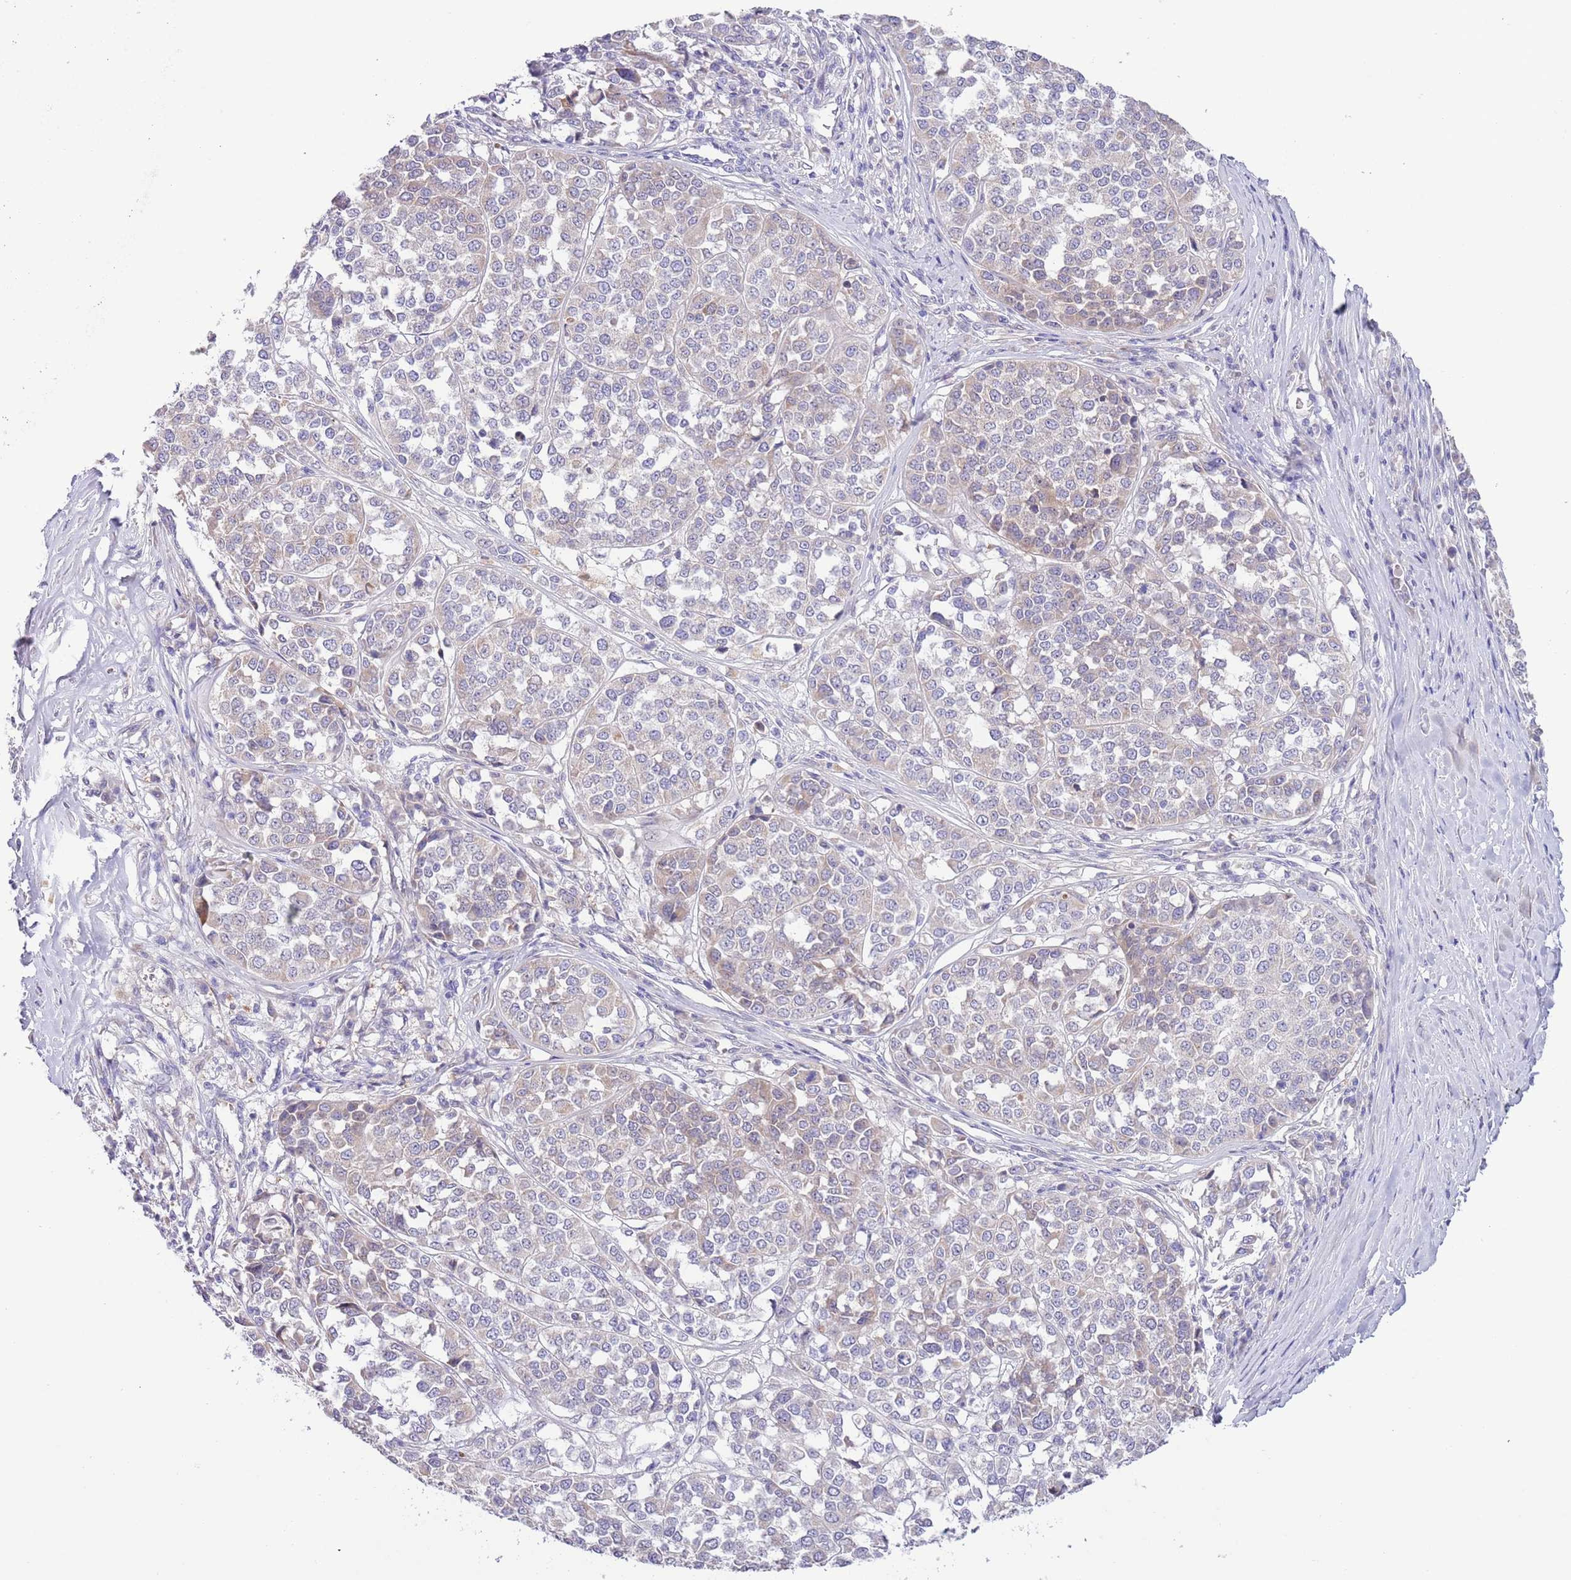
{"staining": {"intensity": "negative", "quantity": "none", "location": "none"}, "tissue": "melanoma", "cell_type": "Tumor cells", "image_type": "cancer", "snomed": [{"axis": "morphology", "description": "Malignant melanoma, Metastatic site"}, {"axis": "topography", "description": "Lymph node"}], "caption": "Malignant melanoma (metastatic site) stained for a protein using IHC exhibits no positivity tumor cells.", "gene": "AP1S2", "patient": {"sex": "male", "age": 44}}